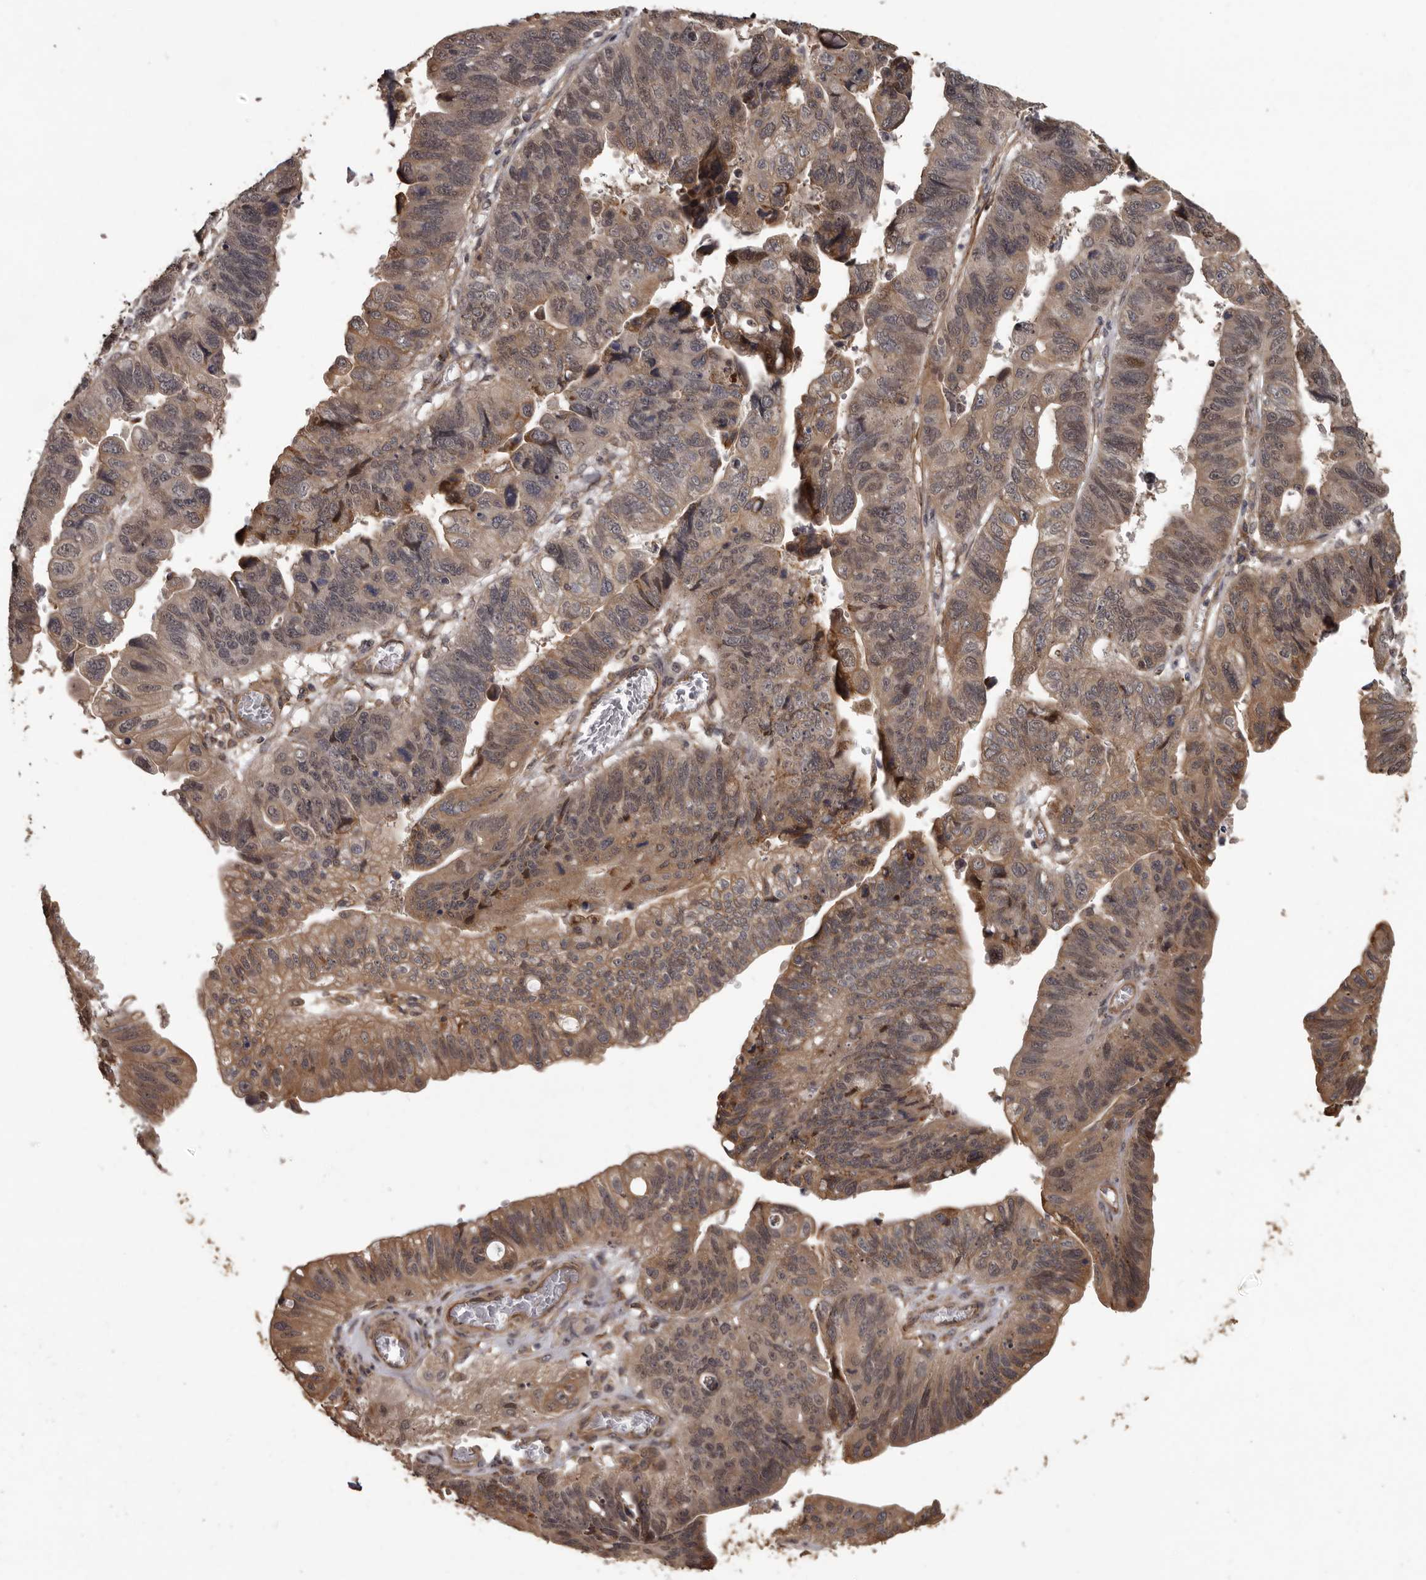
{"staining": {"intensity": "moderate", "quantity": ">75%", "location": "cytoplasmic/membranous"}, "tissue": "stomach cancer", "cell_type": "Tumor cells", "image_type": "cancer", "snomed": [{"axis": "morphology", "description": "Adenocarcinoma, NOS"}, {"axis": "topography", "description": "Stomach"}], "caption": "A high-resolution micrograph shows immunohistochemistry (IHC) staining of adenocarcinoma (stomach), which shows moderate cytoplasmic/membranous expression in about >75% of tumor cells.", "gene": "SLITRK6", "patient": {"sex": "male", "age": 59}}